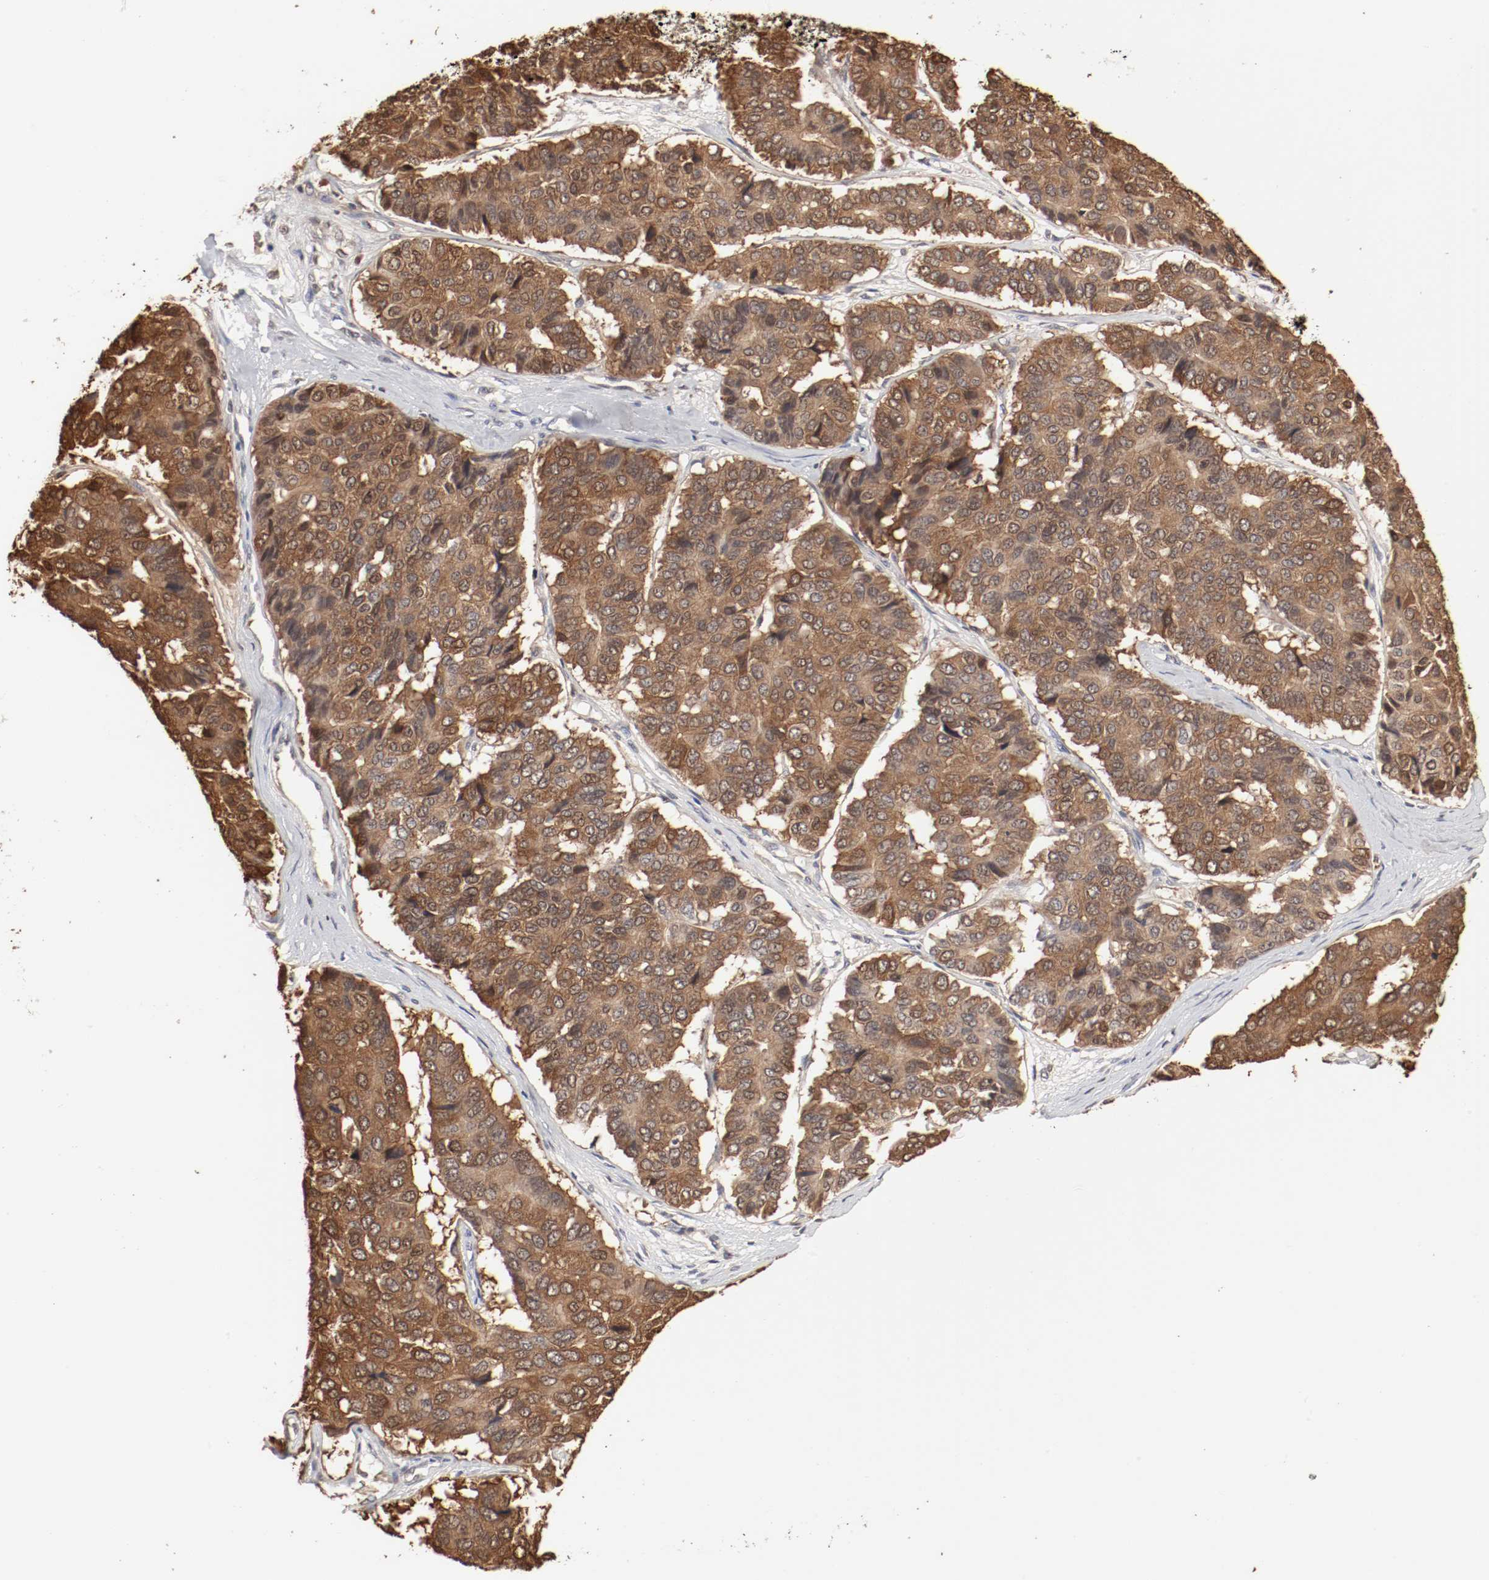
{"staining": {"intensity": "strong", "quantity": ">75%", "location": "cytoplasmic/membranous,nuclear"}, "tissue": "pancreatic cancer", "cell_type": "Tumor cells", "image_type": "cancer", "snomed": [{"axis": "morphology", "description": "Adenocarcinoma, NOS"}, {"axis": "topography", "description": "Pancreas"}], "caption": "Protein expression by immunohistochemistry shows strong cytoplasmic/membranous and nuclear positivity in approximately >75% of tumor cells in adenocarcinoma (pancreatic).", "gene": "WASL", "patient": {"sex": "male", "age": 50}}